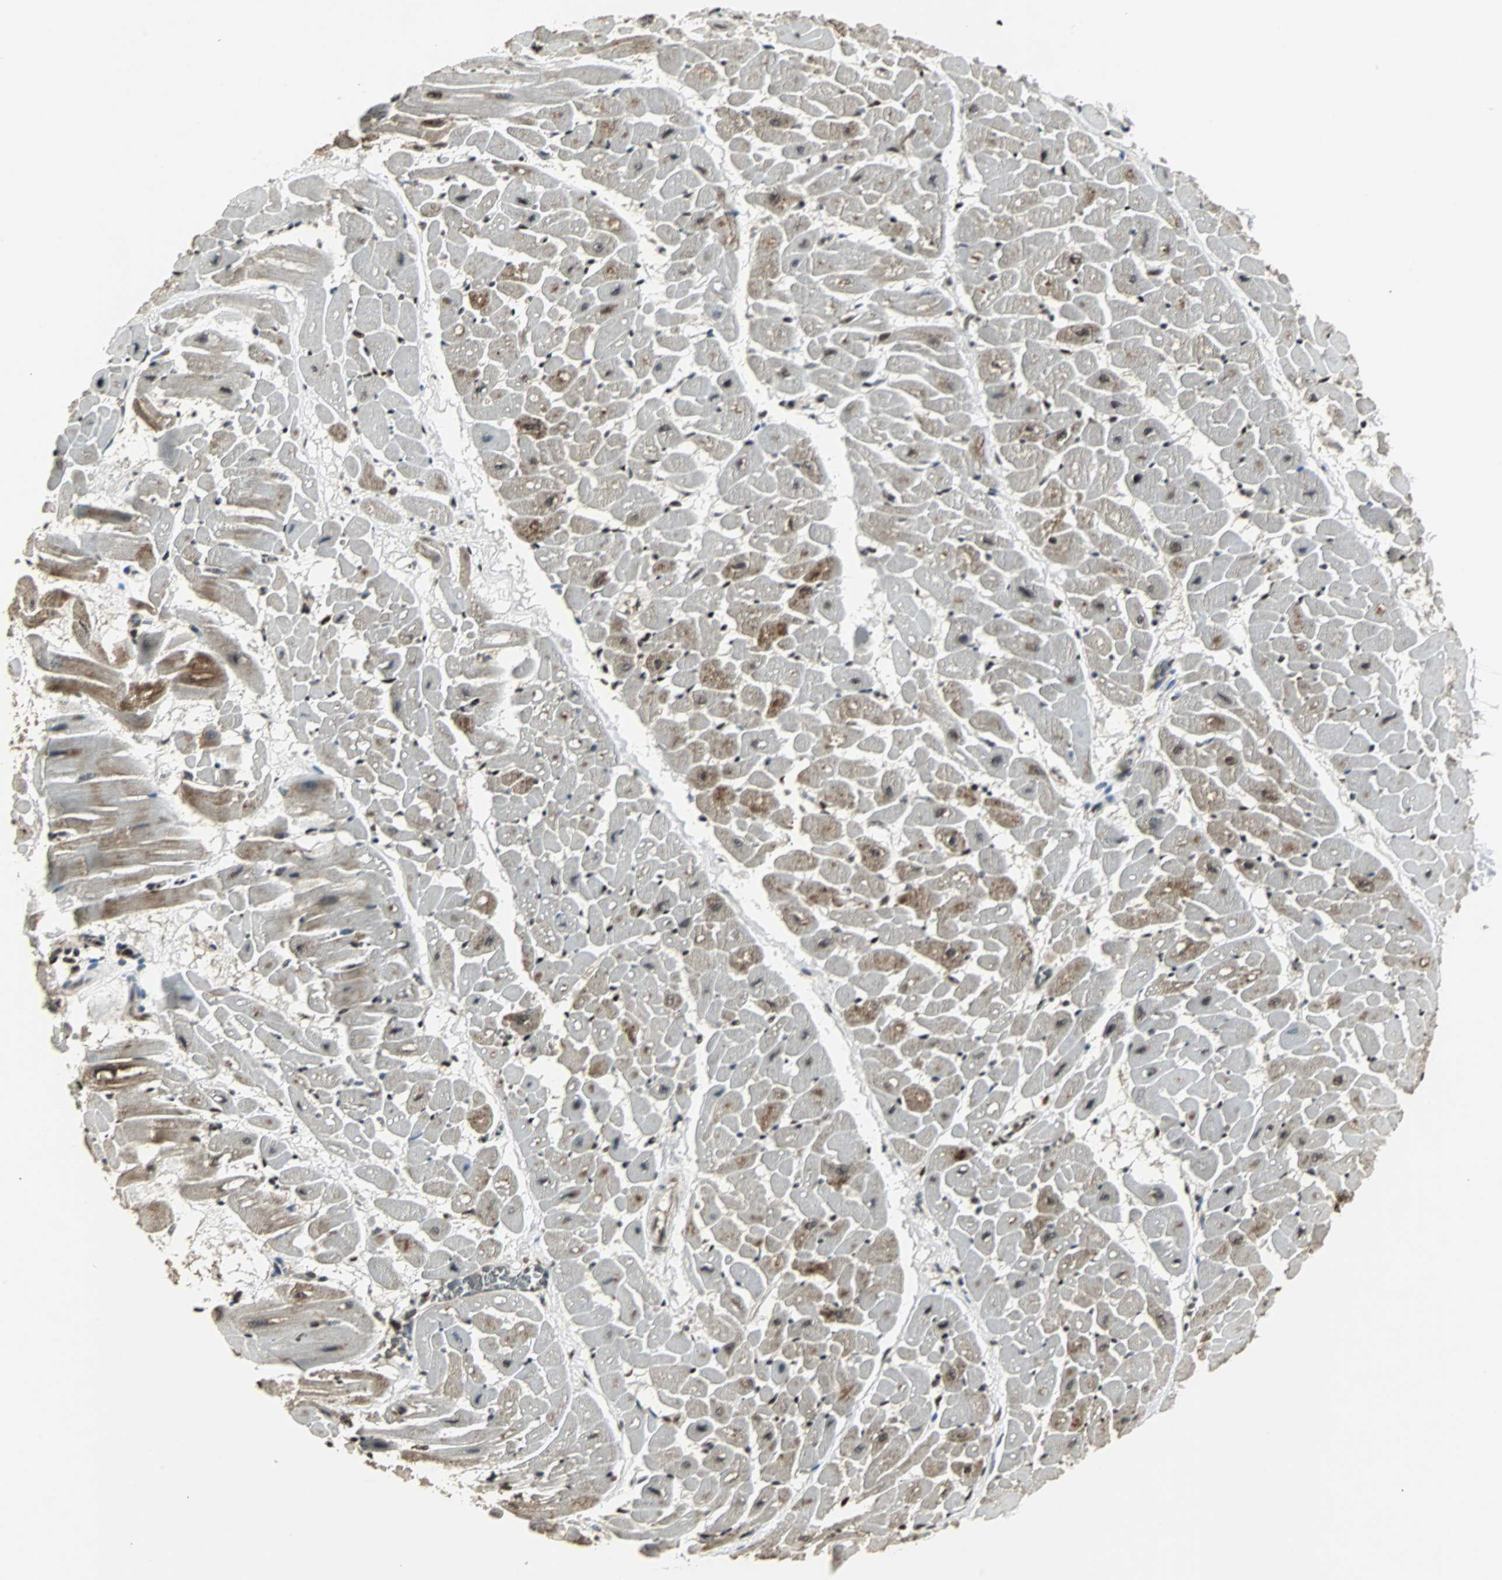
{"staining": {"intensity": "moderate", "quantity": ">75%", "location": "cytoplasmic/membranous"}, "tissue": "heart muscle", "cell_type": "Cardiomyocytes", "image_type": "normal", "snomed": [{"axis": "morphology", "description": "Normal tissue, NOS"}, {"axis": "topography", "description": "Heart"}], "caption": "This is a histology image of immunohistochemistry (IHC) staining of normal heart muscle, which shows moderate positivity in the cytoplasmic/membranous of cardiomyocytes.", "gene": "TAF5", "patient": {"sex": "male", "age": 45}}